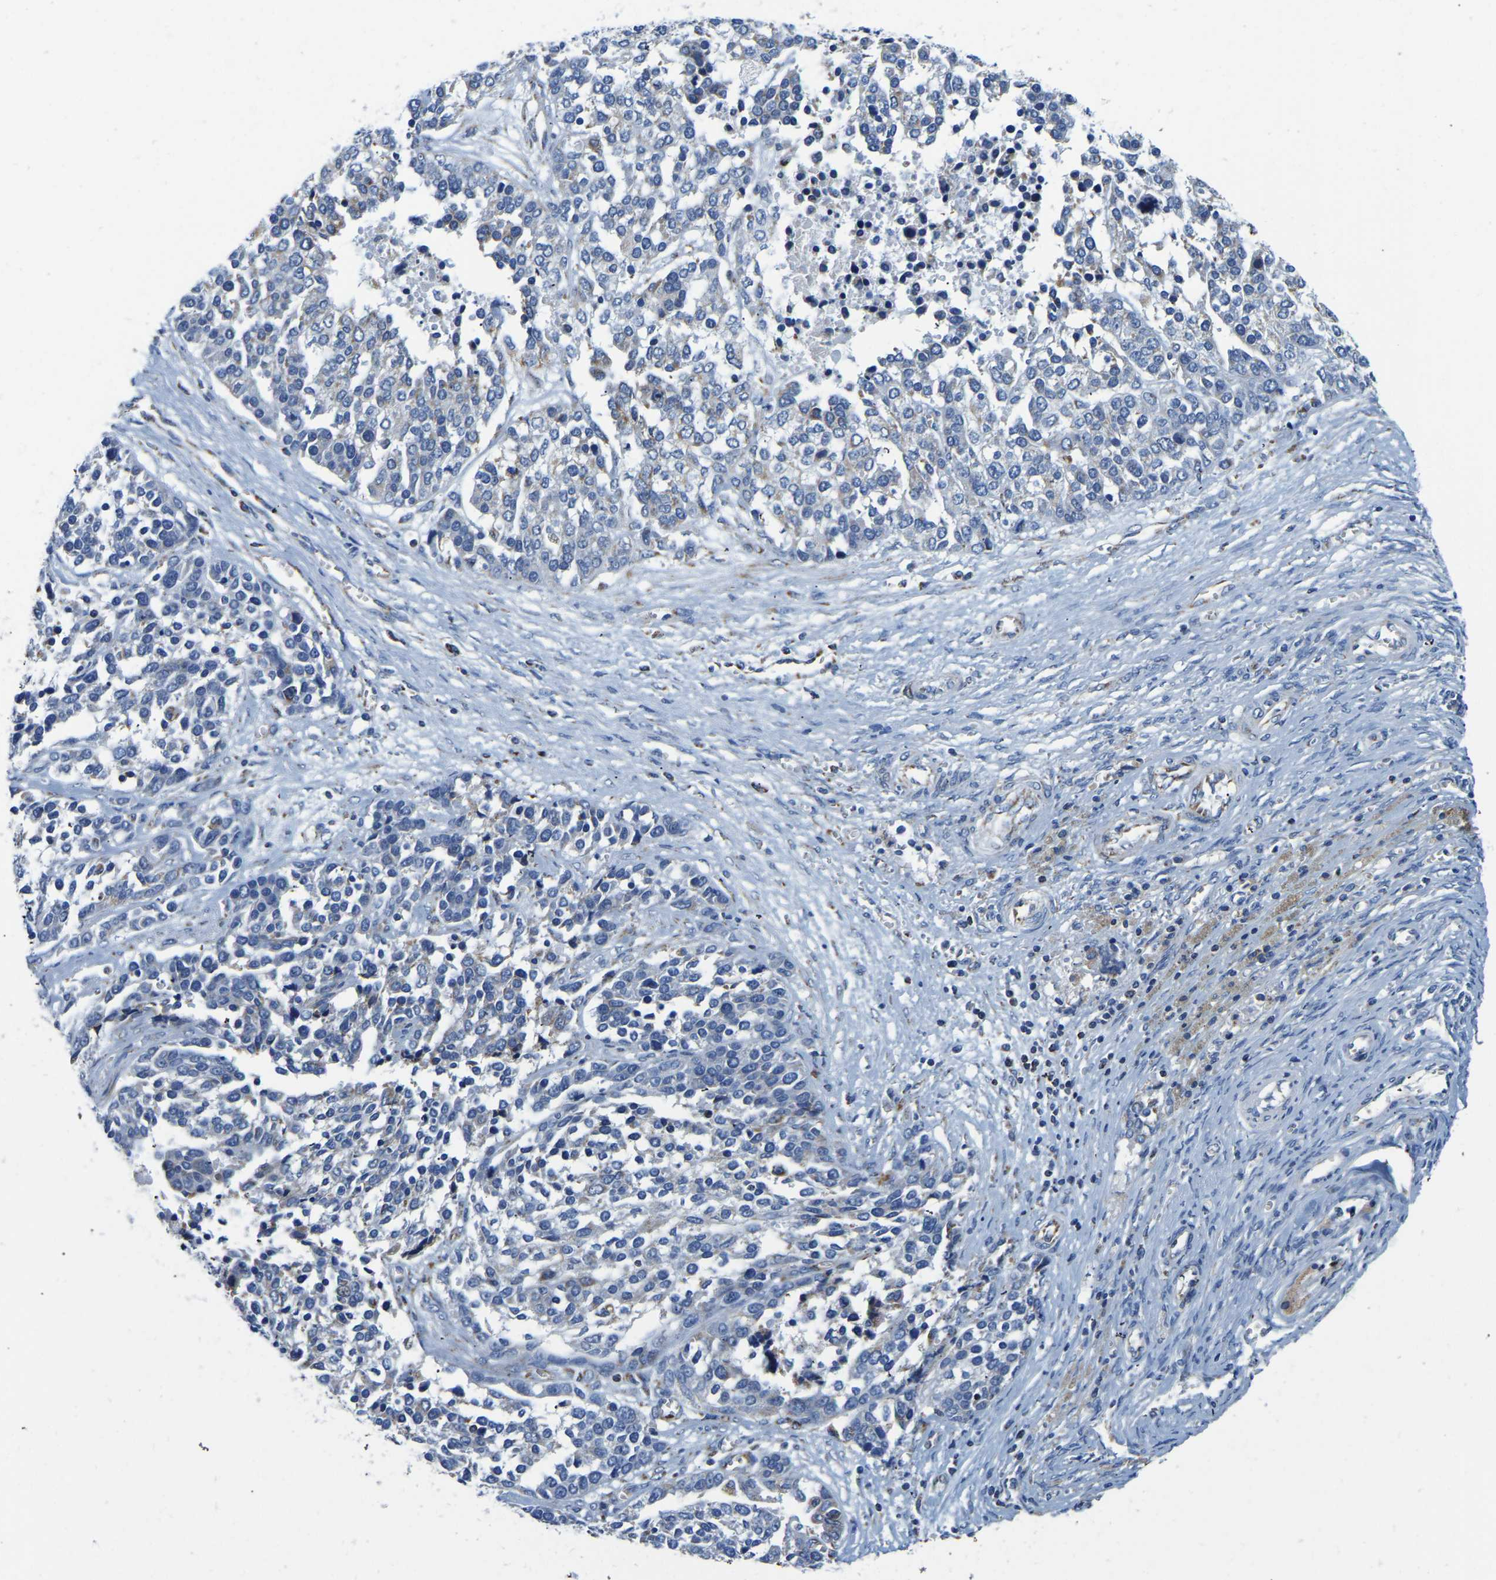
{"staining": {"intensity": "negative", "quantity": "none", "location": "none"}, "tissue": "ovarian cancer", "cell_type": "Tumor cells", "image_type": "cancer", "snomed": [{"axis": "morphology", "description": "Cystadenocarcinoma, serous, NOS"}, {"axis": "topography", "description": "Ovary"}], "caption": "There is no significant positivity in tumor cells of serous cystadenocarcinoma (ovarian).", "gene": "SFXN1", "patient": {"sex": "female", "age": 44}}